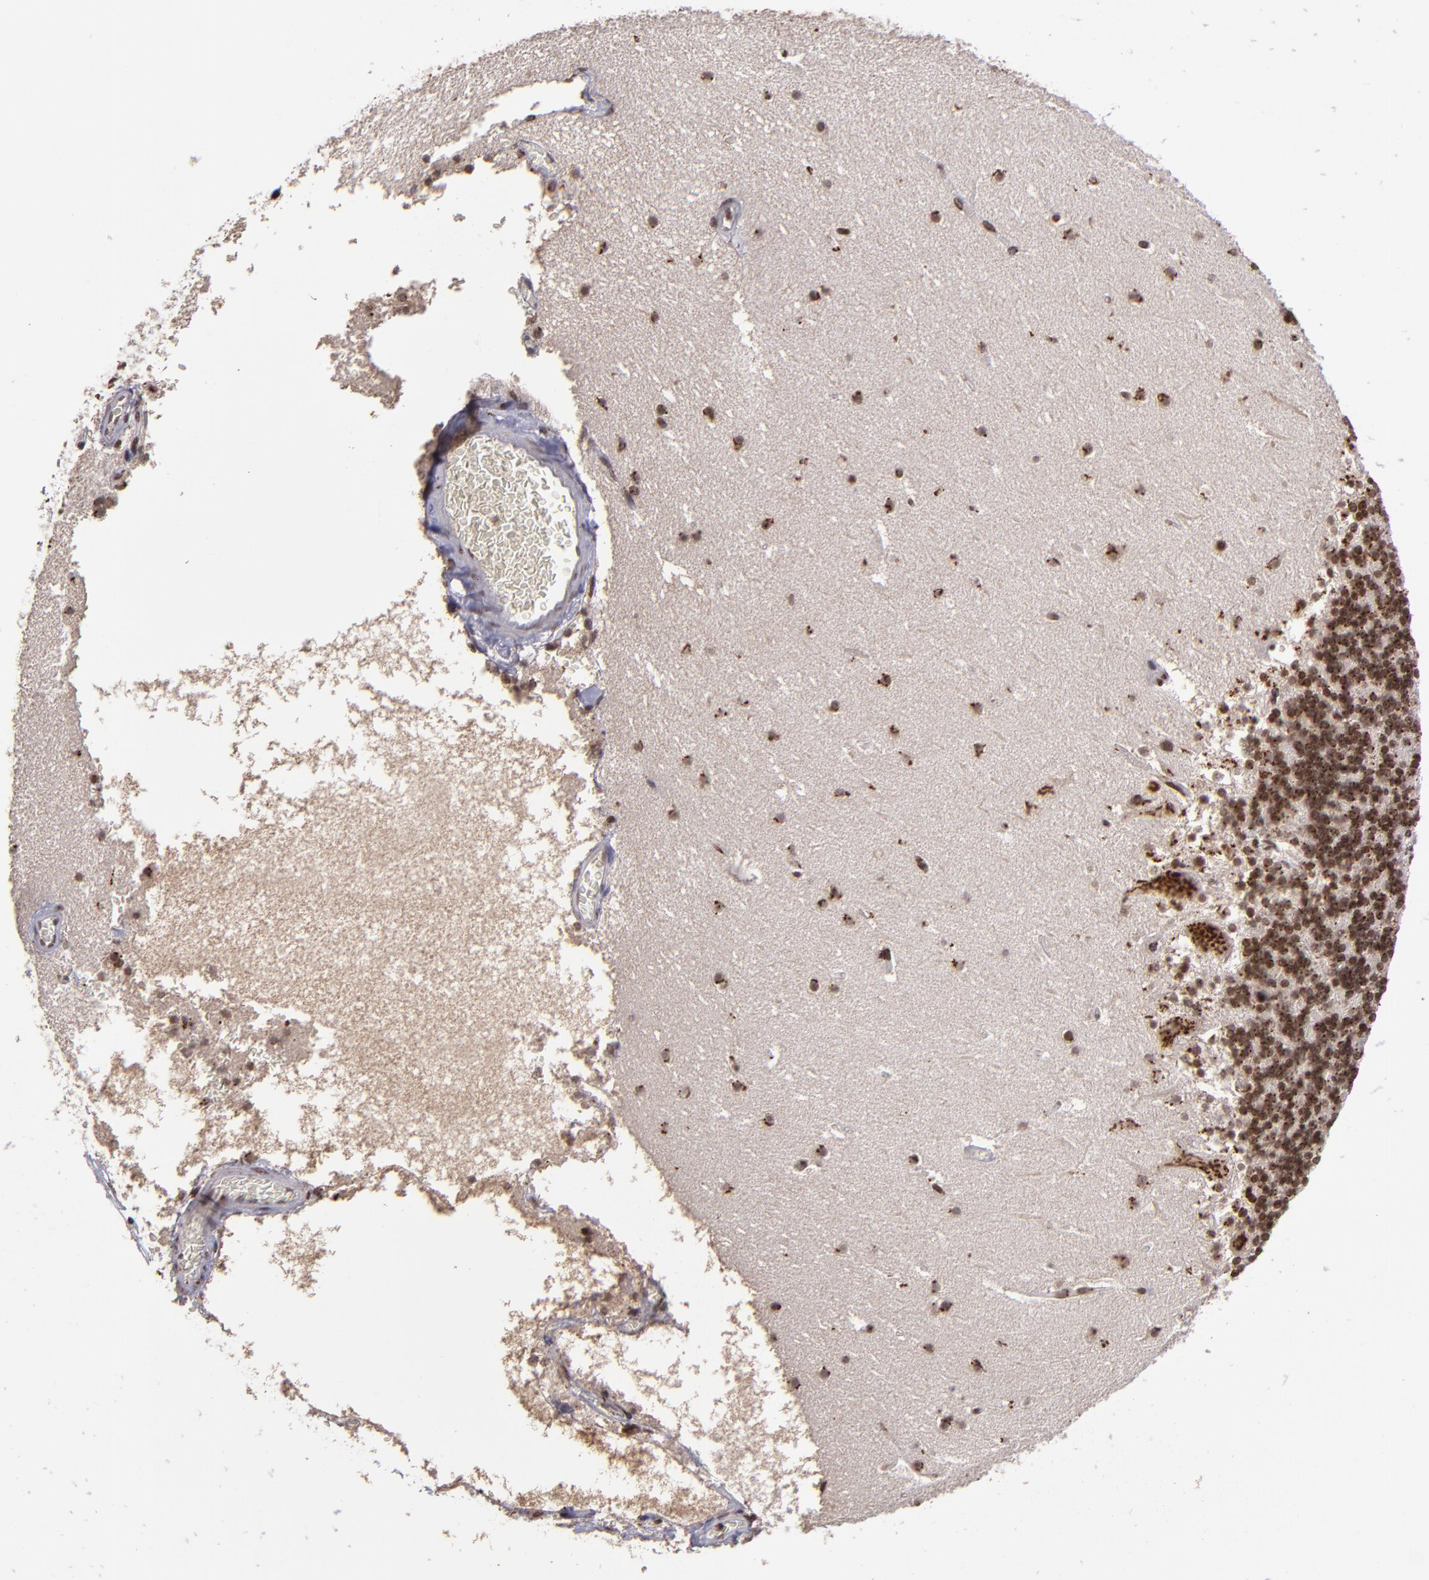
{"staining": {"intensity": "strong", "quantity": ">75%", "location": "nuclear"}, "tissue": "cerebellum", "cell_type": "Cells in granular layer", "image_type": "normal", "snomed": [{"axis": "morphology", "description": "Normal tissue, NOS"}, {"axis": "topography", "description": "Cerebellum"}], "caption": "Unremarkable cerebellum displays strong nuclear staining in about >75% of cells in granular layer, visualized by immunohistochemistry. The protein of interest is shown in brown color, while the nuclei are stained blue.", "gene": "CSDC2", "patient": {"sex": "male", "age": 45}}